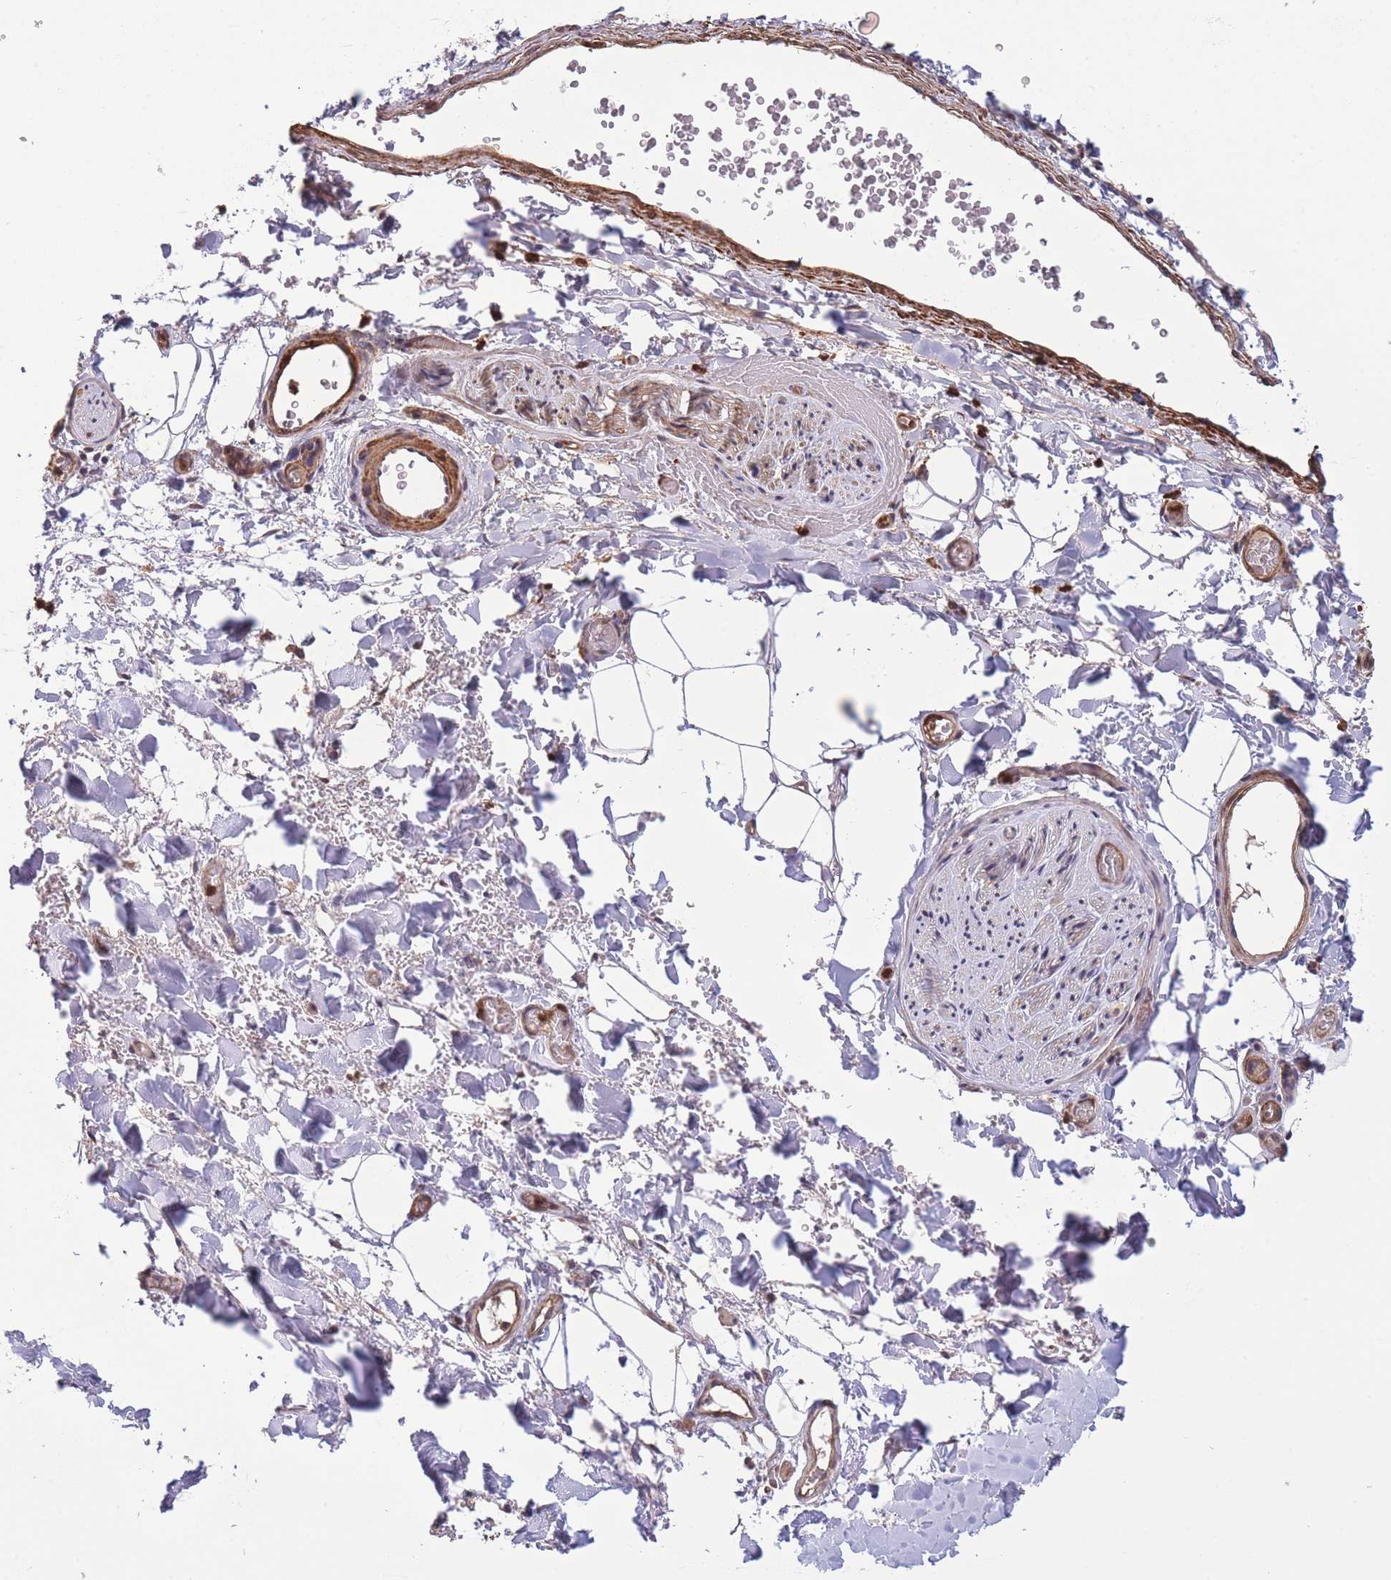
{"staining": {"intensity": "moderate", "quantity": "25%-75%", "location": "cytoplasmic/membranous,nuclear"}, "tissue": "adipose tissue", "cell_type": "Adipocytes", "image_type": "normal", "snomed": [{"axis": "morphology", "description": "Normal tissue, NOS"}, {"axis": "morphology", "description": "Carcinoma, NOS"}, {"axis": "topography", "description": "Pancreas"}, {"axis": "topography", "description": "Peripheral nerve tissue"}], "caption": "Protein staining of benign adipose tissue displays moderate cytoplasmic/membranous,nuclear expression in about 25%-75% of adipocytes.", "gene": "ZNF304", "patient": {"sex": "female", "age": 29}}